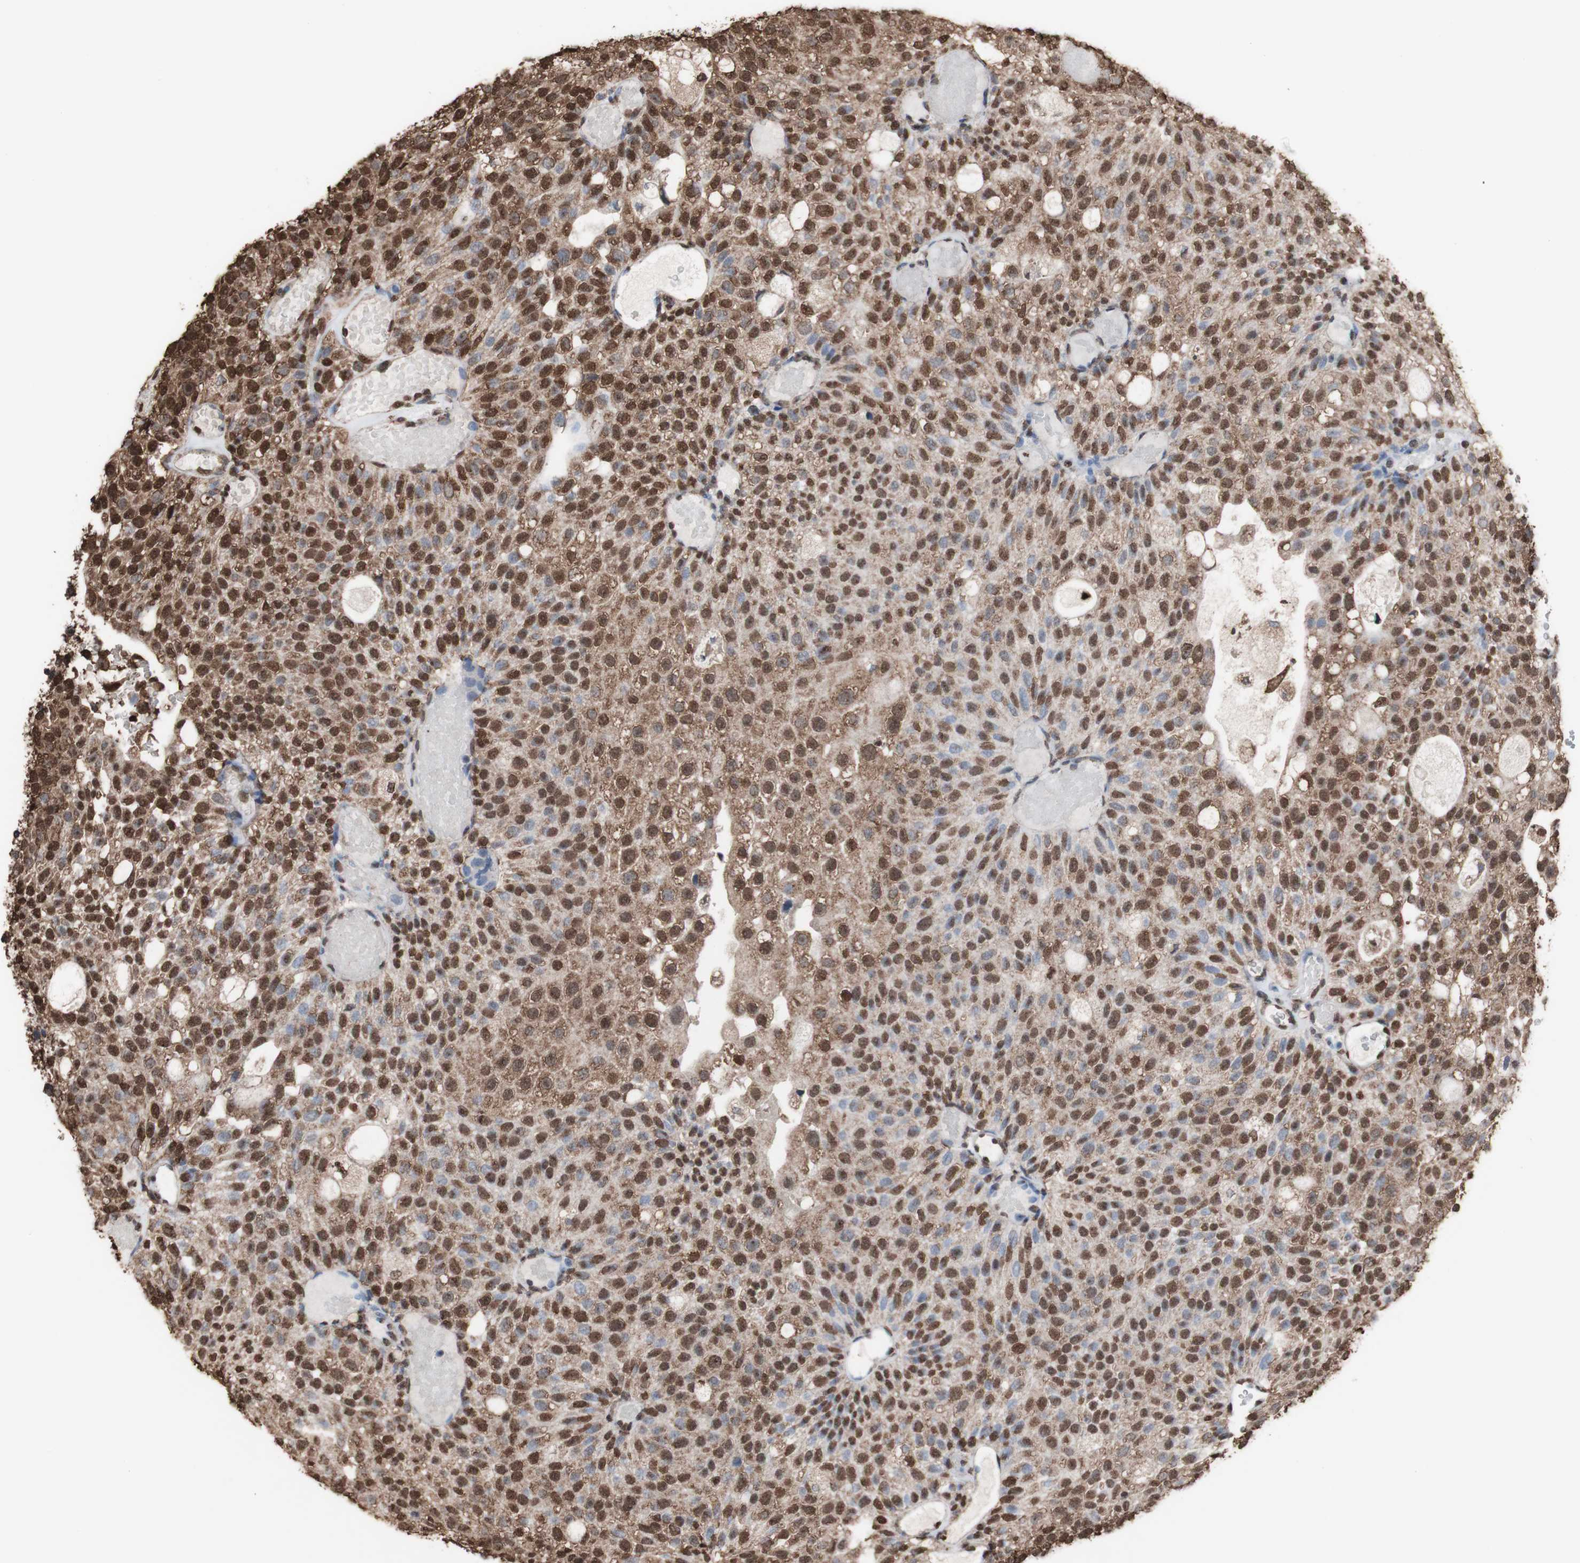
{"staining": {"intensity": "strong", "quantity": ">75%", "location": "cytoplasmic/membranous,nuclear"}, "tissue": "urothelial cancer", "cell_type": "Tumor cells", "image_type": "cancer", "snomed": [{"axis": "morphology", "description": "Urothelial carcinoma, Low grade"}, {"axis": "topography", "description": "Urinary bladder"}], "caption": "A high-resolution photomicrograph shows IHC staining of urothelial cancer, which reveals strong cytoplasmic/membranous and nuclear staining in about >75% of tumor cells. Immunohistochemistry (ihc) stains the protein in brown and the nuclei are stained blue.", "gene": "PIDD1", "patient": {"sex": "male", "age": 78}}